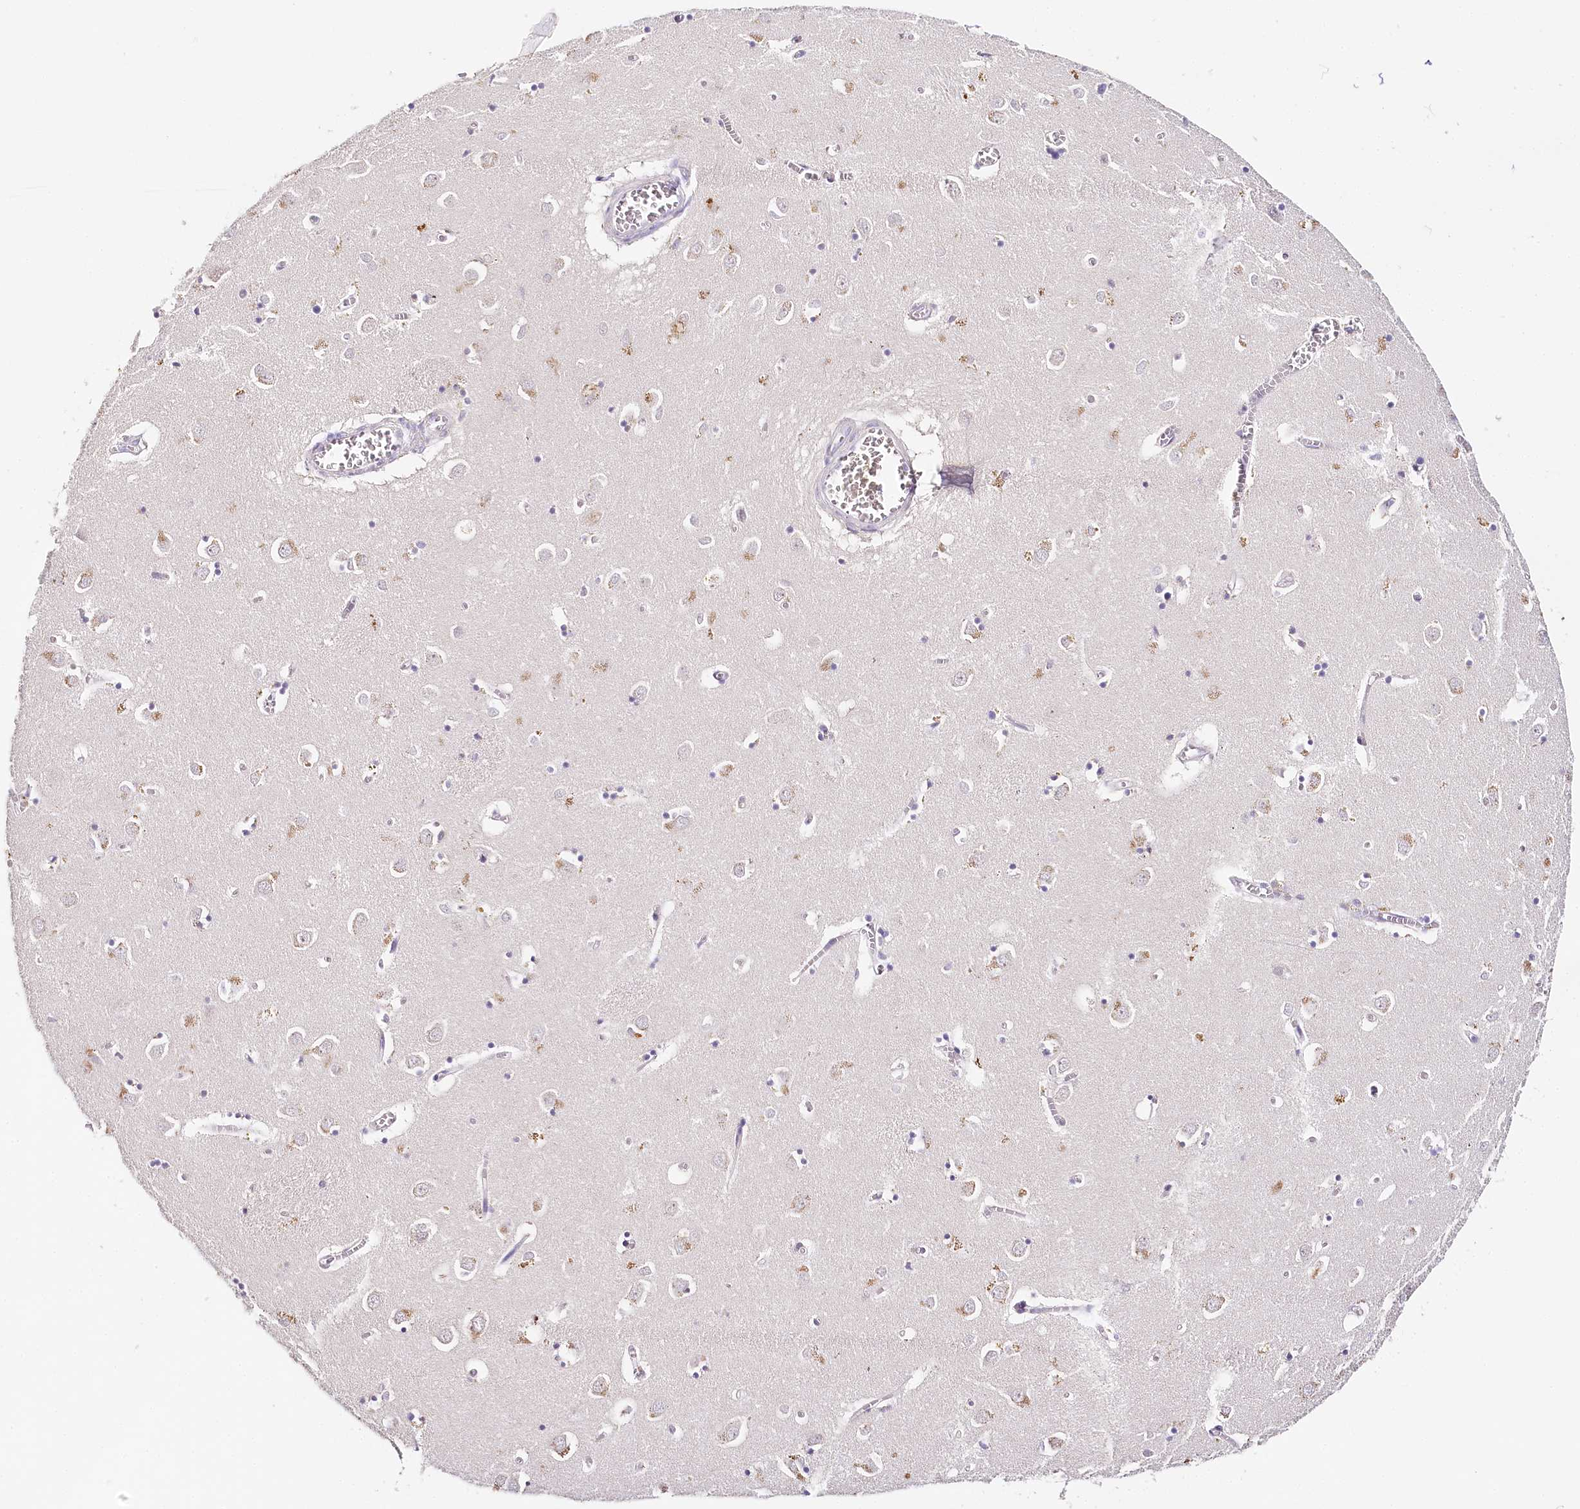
{"staining": {"intensity": "weak", "quantity": "<25%", "location": "cytoplasmic/membranous"}, "tissue": "caudate", "cell_type": "Glial cells", "image_type": "normal", "snomed": [{"axis": "morphology", "description": "Normal tissue, NOS"}, {"axis": "topography", "description": "Lateral ventricle wall"}], "caption": "IHC histopathology image of benign caudate stained for a protein (brown), which demonstrates no positivity in glial cells. (DAB immunohistochemistry (IHC) with hematoxylin counter stain).", "gene": "TP53", "patient": {"sex": "male", "age": 70}}